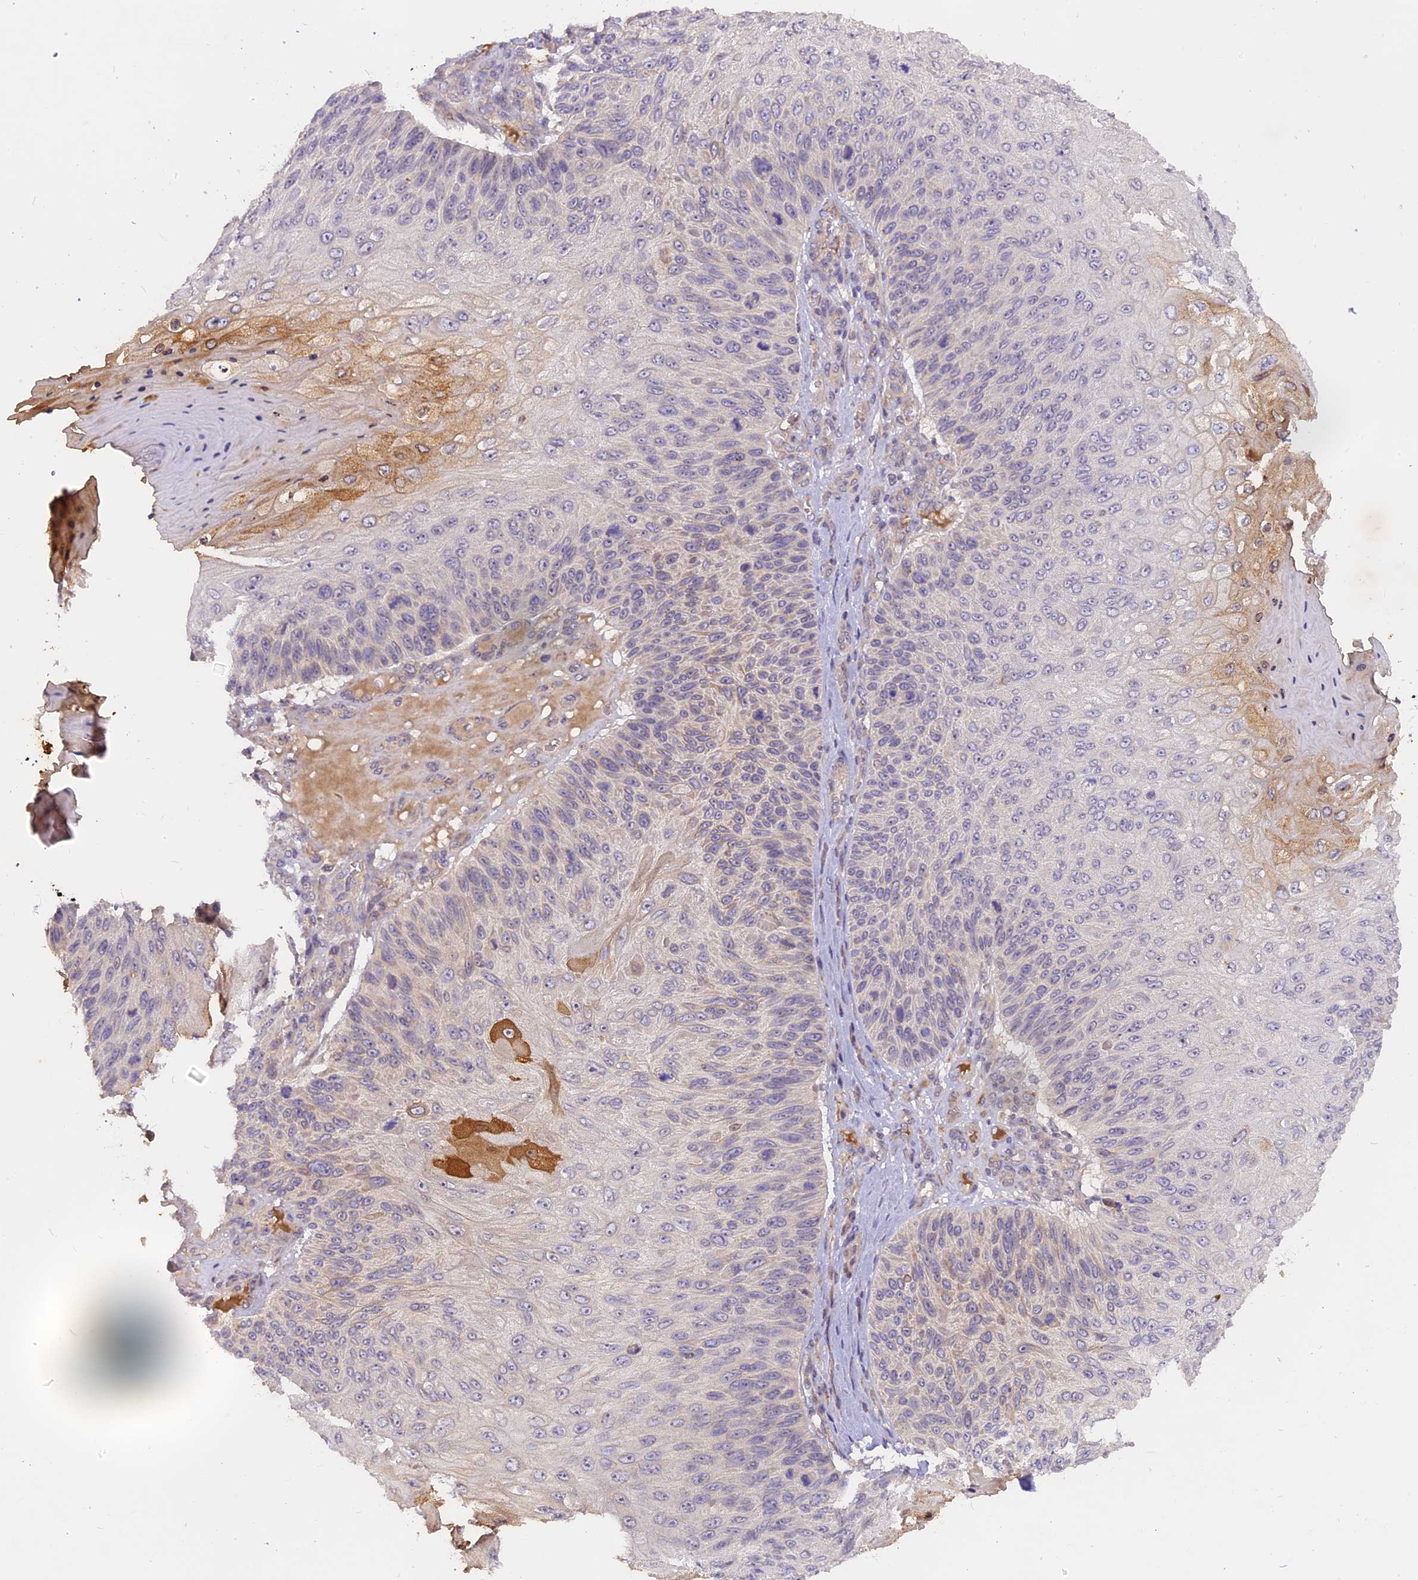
{"staining": {"intensity": "negative", "quantity": "none", "location": "none"}, "tissue": "skin cancer", "cell_type": "Tumor cells", "image_type": "cancer", "snomed": [{"axis": "morphology", "description": "Squamous cell carcinoma, NOS"}, {"axis": "topography", "description": "Skin"}], "caption": "Protein analysis of skin cancer demonstrates no significant staining in tumor cells.", "gene": "MEMO1", "patient": {"sex": "female", "age": 88}}